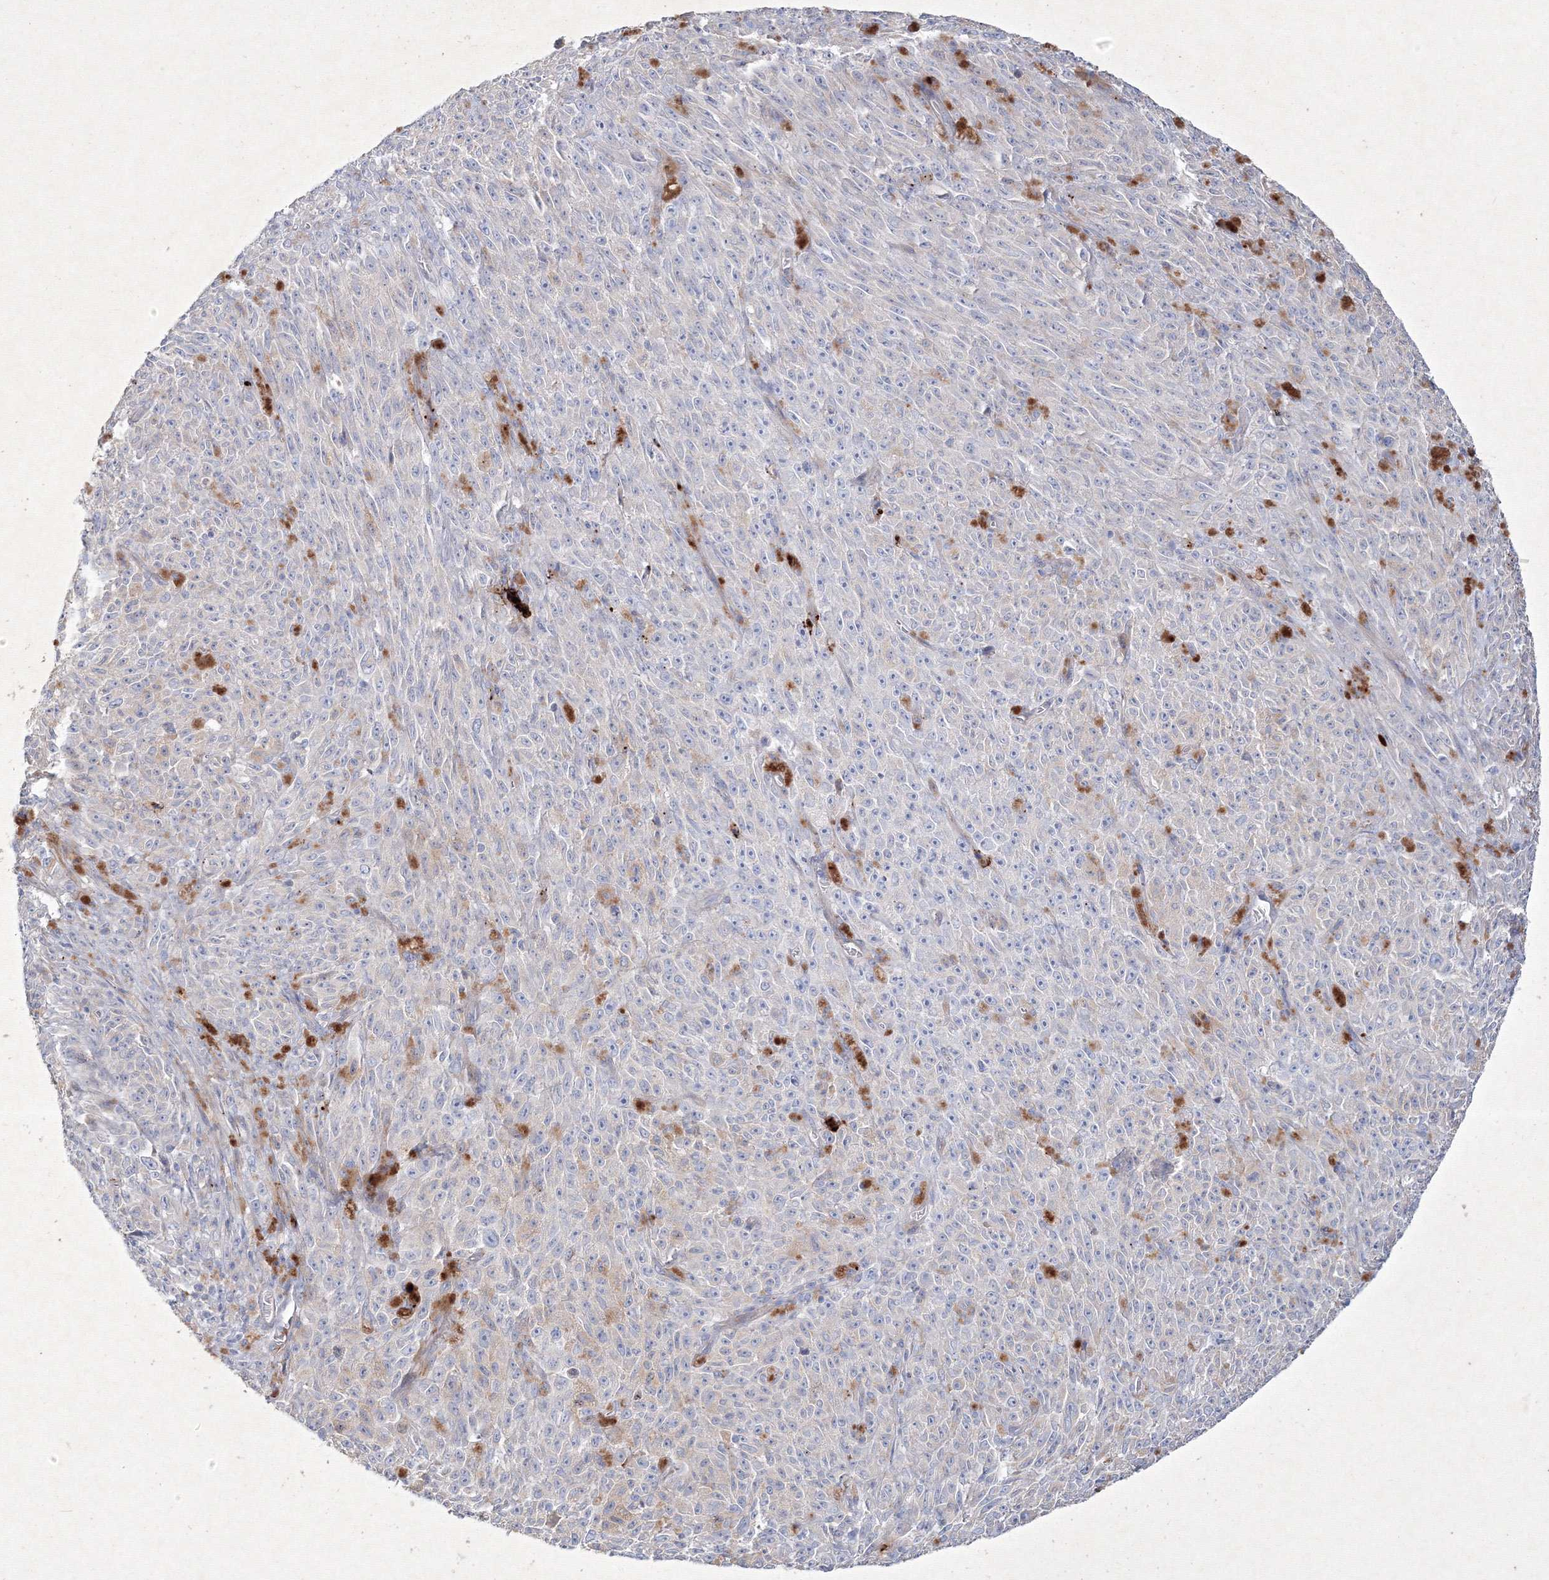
{"staining": {"intensity": "negative", "quantity": "none", "location": "none"}, "tissue": "melanoma", "cell_type": "Tumor cells", "image_type": "cancer", "snomed": [{"axis": "morphology", "description": "Malignant melanoma, NOS"}, {"axis": "topography", "description": "Skin"}], "caption": "IHC micrograph of human melanoma stained for a protein (brown), which shows no staining in tumor cells. (Stains: DAB immunohistochemistry (IHC) with hematoxylin counter stain, Microscopy: brightfield microscopy at high magnification).", "gene": "CXXC4", "patient": {"sex": "female", "age": 82}}